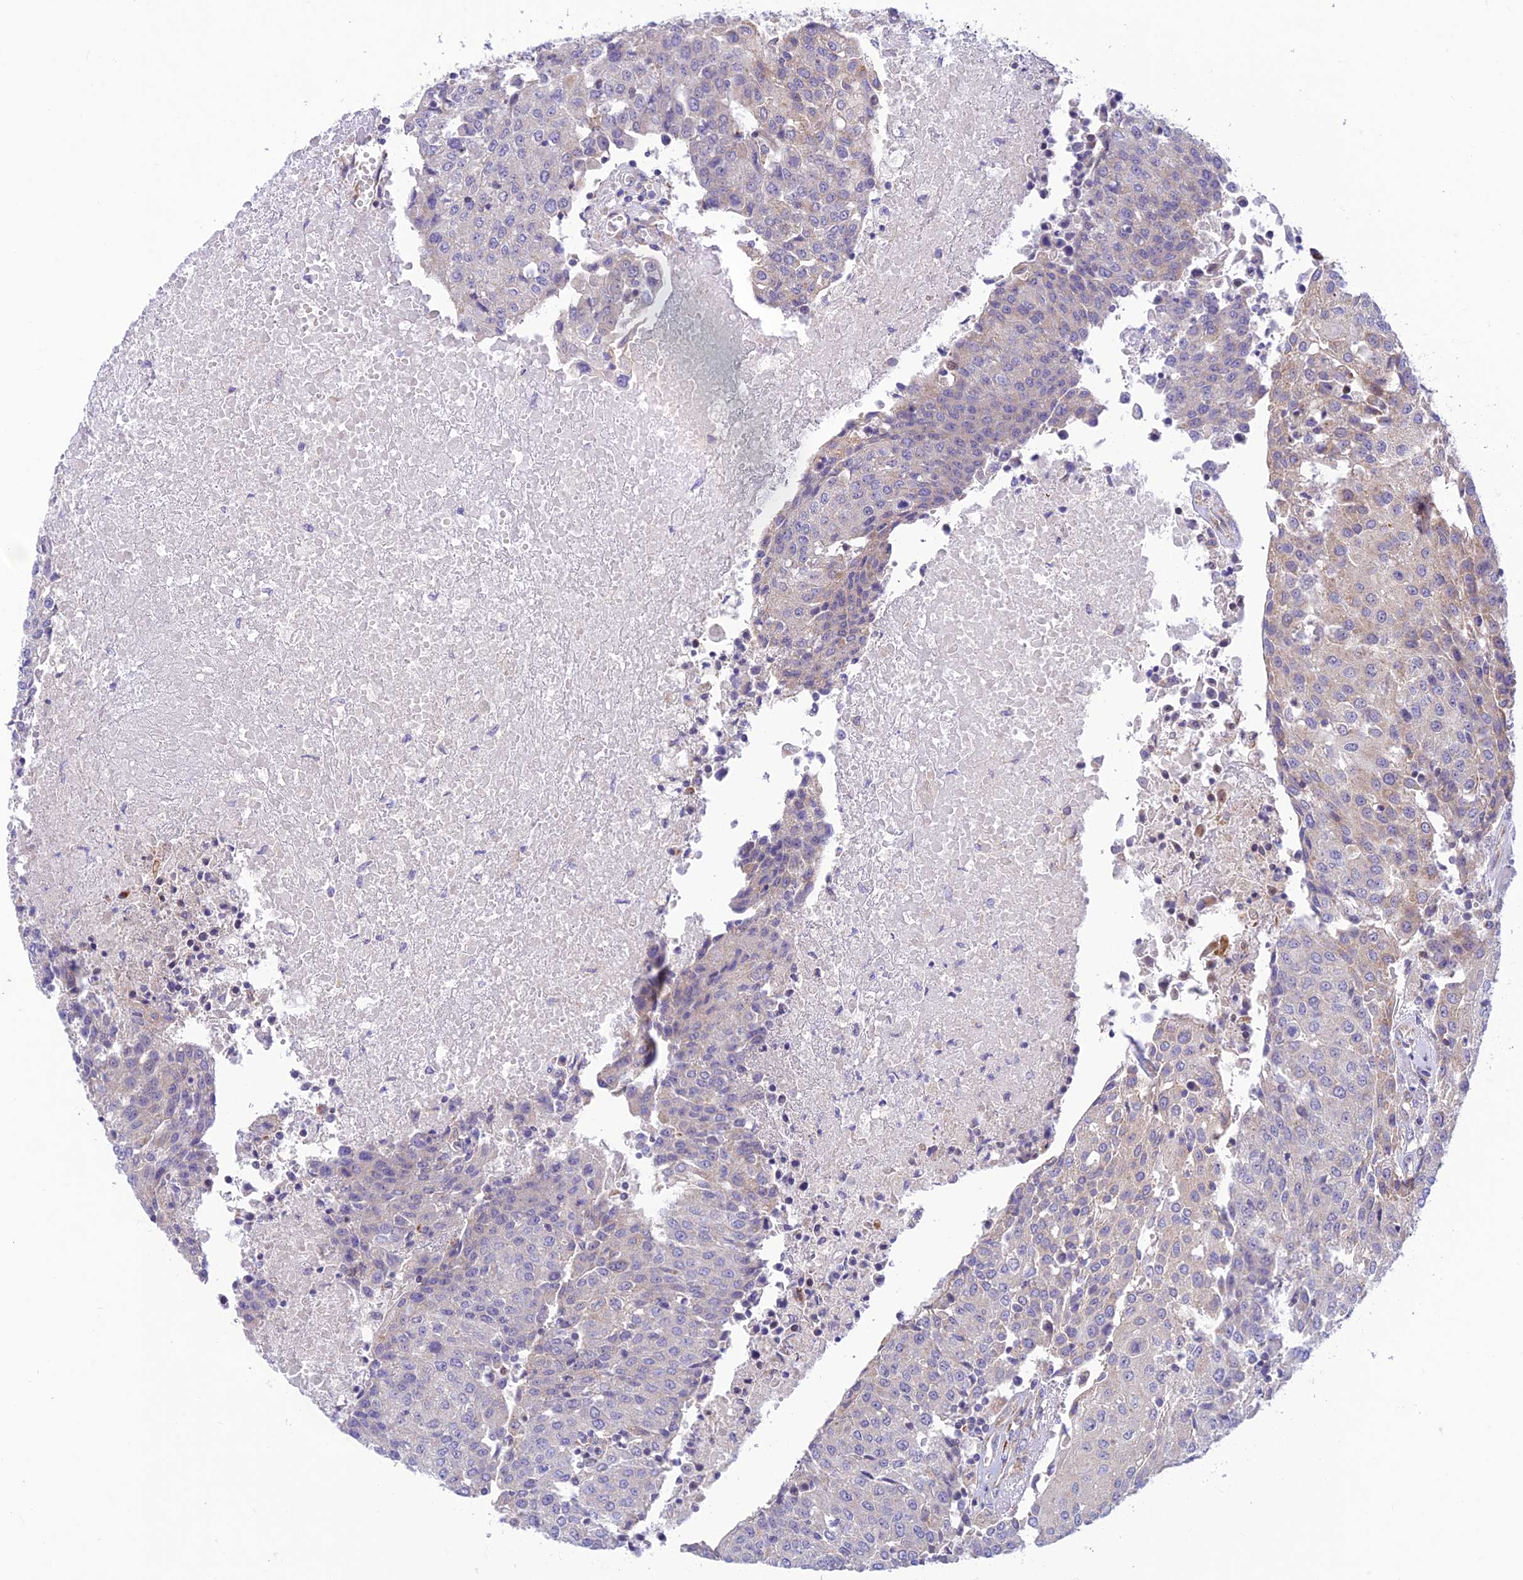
{"staining": {"intensity": "weak", "quantity": "<25%", "location": "cytoplasmic/membranous"}, "tissue": "urothelial cancer", "cell_type": "Tumor cells", "image_type": "cancer", "snomed": [{"axis": "morphology", "description": "Urothelial carcinoma, High grade"}, {"axis": "topography", "description": "Urinary bladder"}], "caption": "A high-resolution photomicrograph shows immunohistochemistry (IHC) staining of high-grade urothelial carcinoma, which exhibits no significant positivity in tumor cells.", "gene": "FAM186B", "patient": {"sex": "female", "age": 85}}